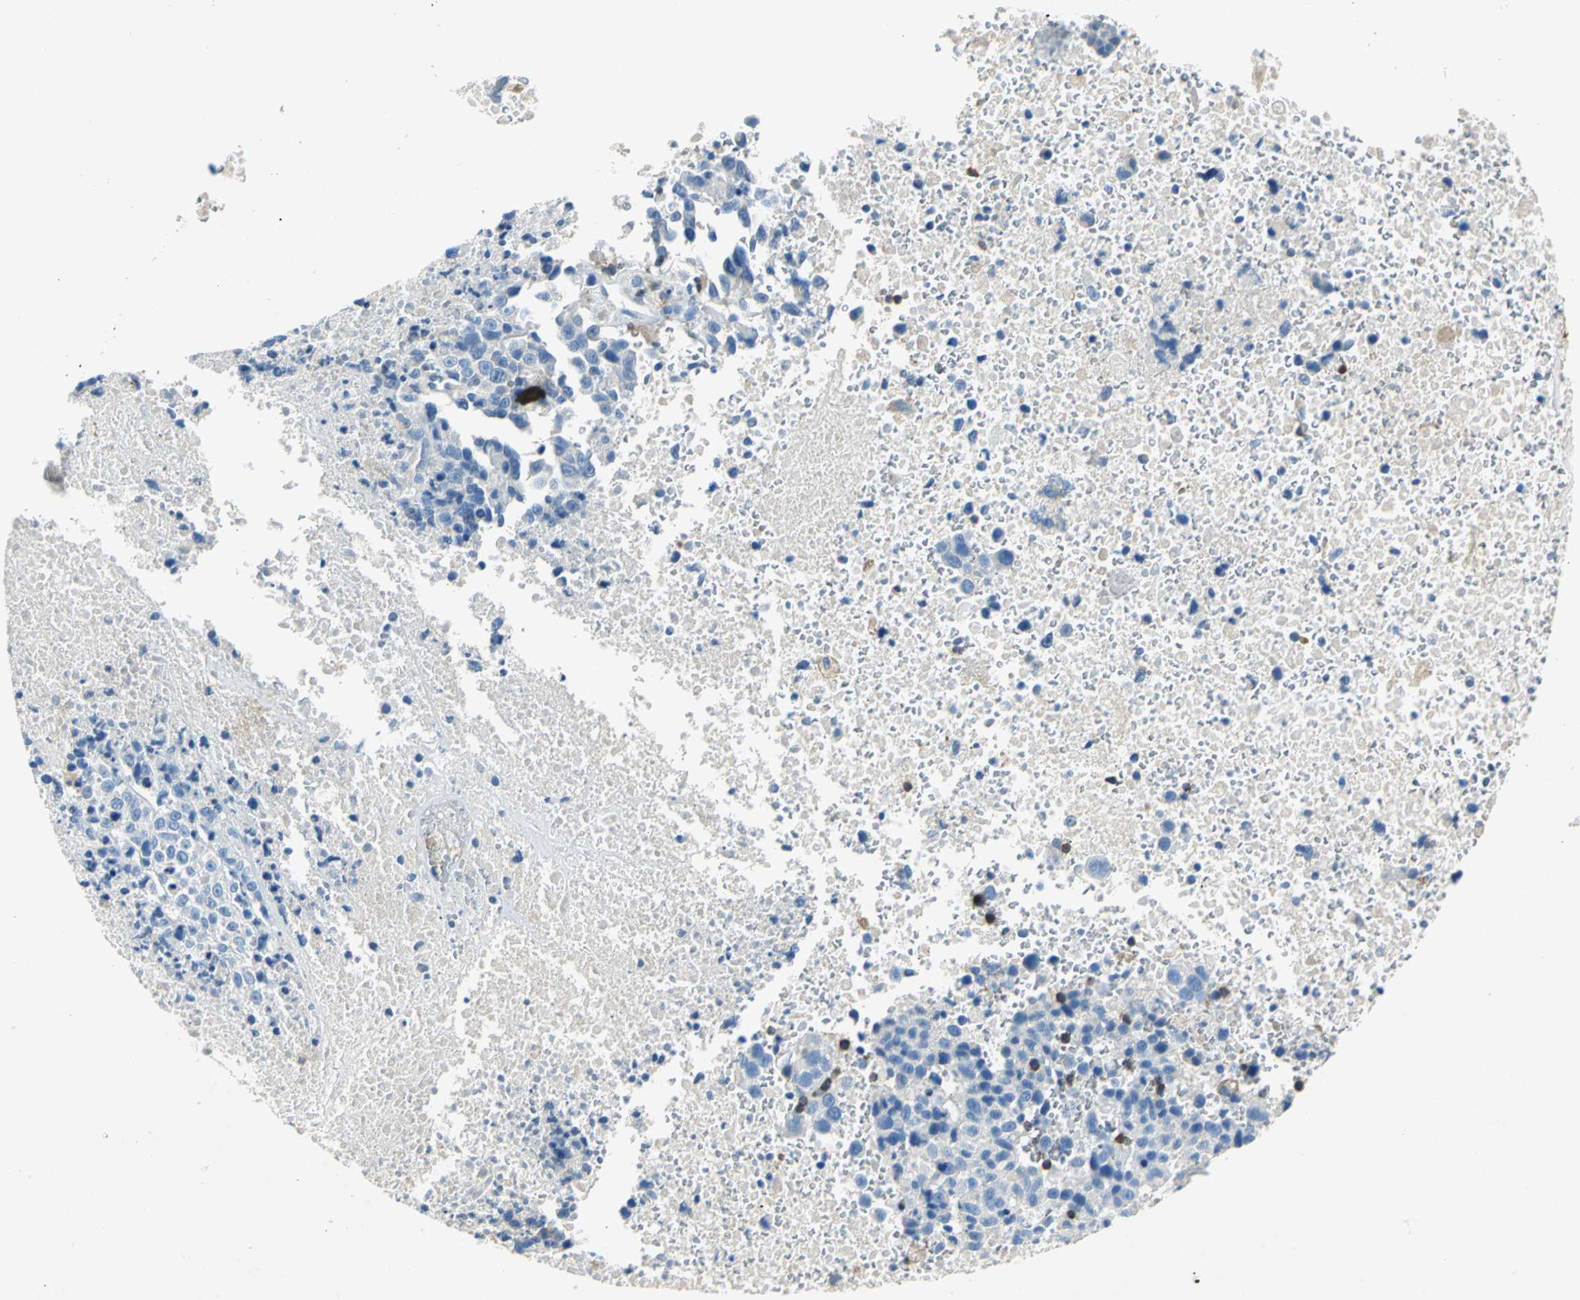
{"staining": {"intensity": "negative", "quantity": "none", "location": "none"}, "tissue": "melanoma", "cell_type": "Tumor cells", "image_type": "cancer", "snomed": [{"axis": "morphology", "description": "Malignant melanoma, Metastatic site"}, {"axis": "topography", "description": "Cerebral cortex"}], "caption": "The immunohistochemistry image has no significant staining in tumor cells of malignant melanoma (metastatic site) tissue.", "gene": "SEPTIN6", "patient": {"sex": "female", "age": 52}}